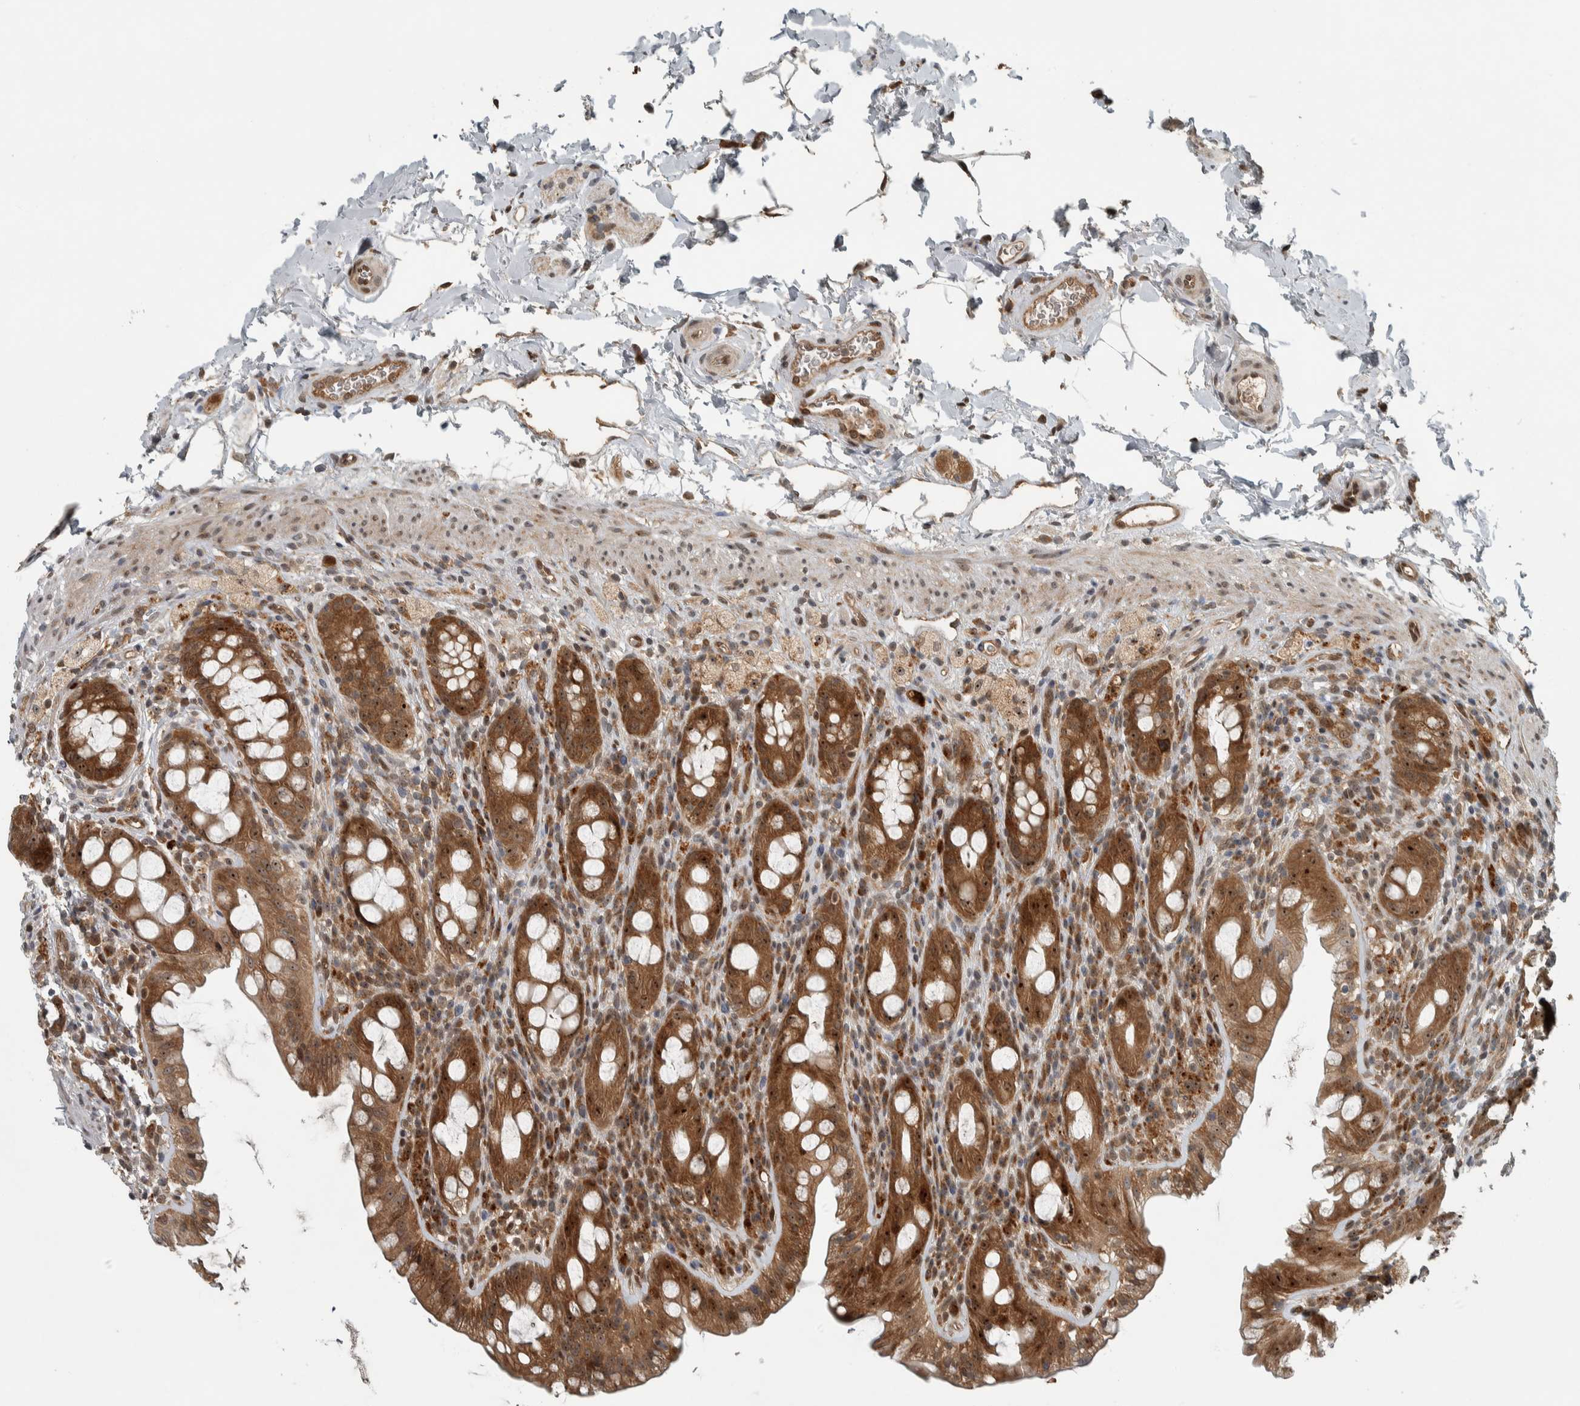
{"staining": {"intensity": "moderate", "quantity": ">75%", "location": "cytoplasmic/membranous,nuclear"}, "tissue": "rectum", "cell_type": "Glandular cells", "image_type": "normal", "snomed": [{"axis": "morphology", "description": "Normal tissue, NOS"}, {"axis": "topography", "description": "Rectum"}], "caption": "DAB (3,3'-diaminobenzidine) immunohistochemical staining of unremarkable rectum exhibits moderate cytoplasmic/membranous,nuclear protein staining in approximately >75% of glandular cells. The staining was performed using DAB (3,3'-diaminobenzidine) to visualize the protein expression in brown, while the nuclei were stained in blue with hematoxylin (Magnification: 20x).", "gene": "XPO5", "patient": {"sex": "male", "age": 44}}